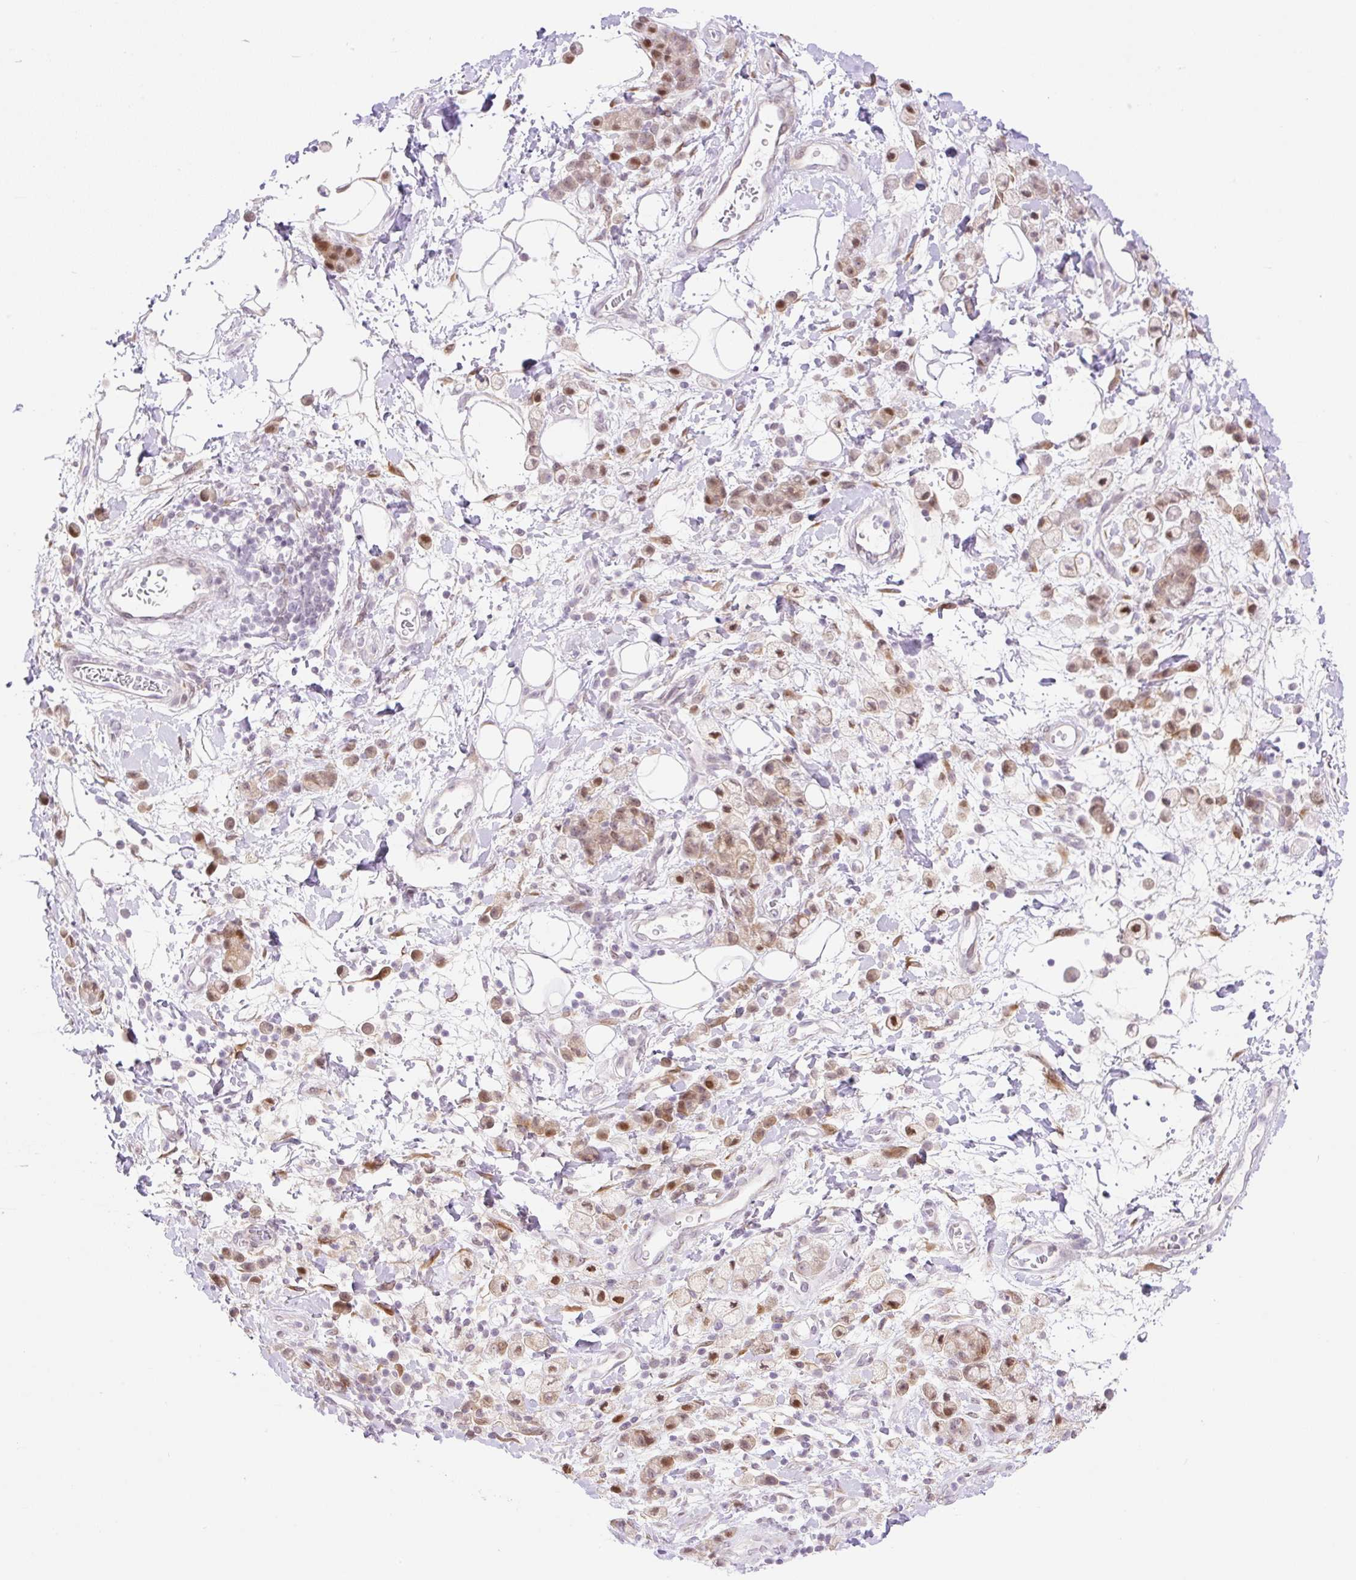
{"staining": {"intensity": "moderate", "quantity": "25%-75%", "location": "nuclear"}, "tissue": "stomach cancer", "cell_type": "Tumor cells", "image_type": "cancer", "snomed": [{"axis": "morphology", "description": "Adenocarcinoma, NOS"}, {"axis": "topography", "description": "Stomach"}], "caption": "Protein expression by immunohistochemistry (IHC) demonstrates moderate nuclear expression in approximately 25%-75% of tumor cells in stomach cancer.", "gene": "ZFP41", "patient": {"sex": "male", "age": 77}}